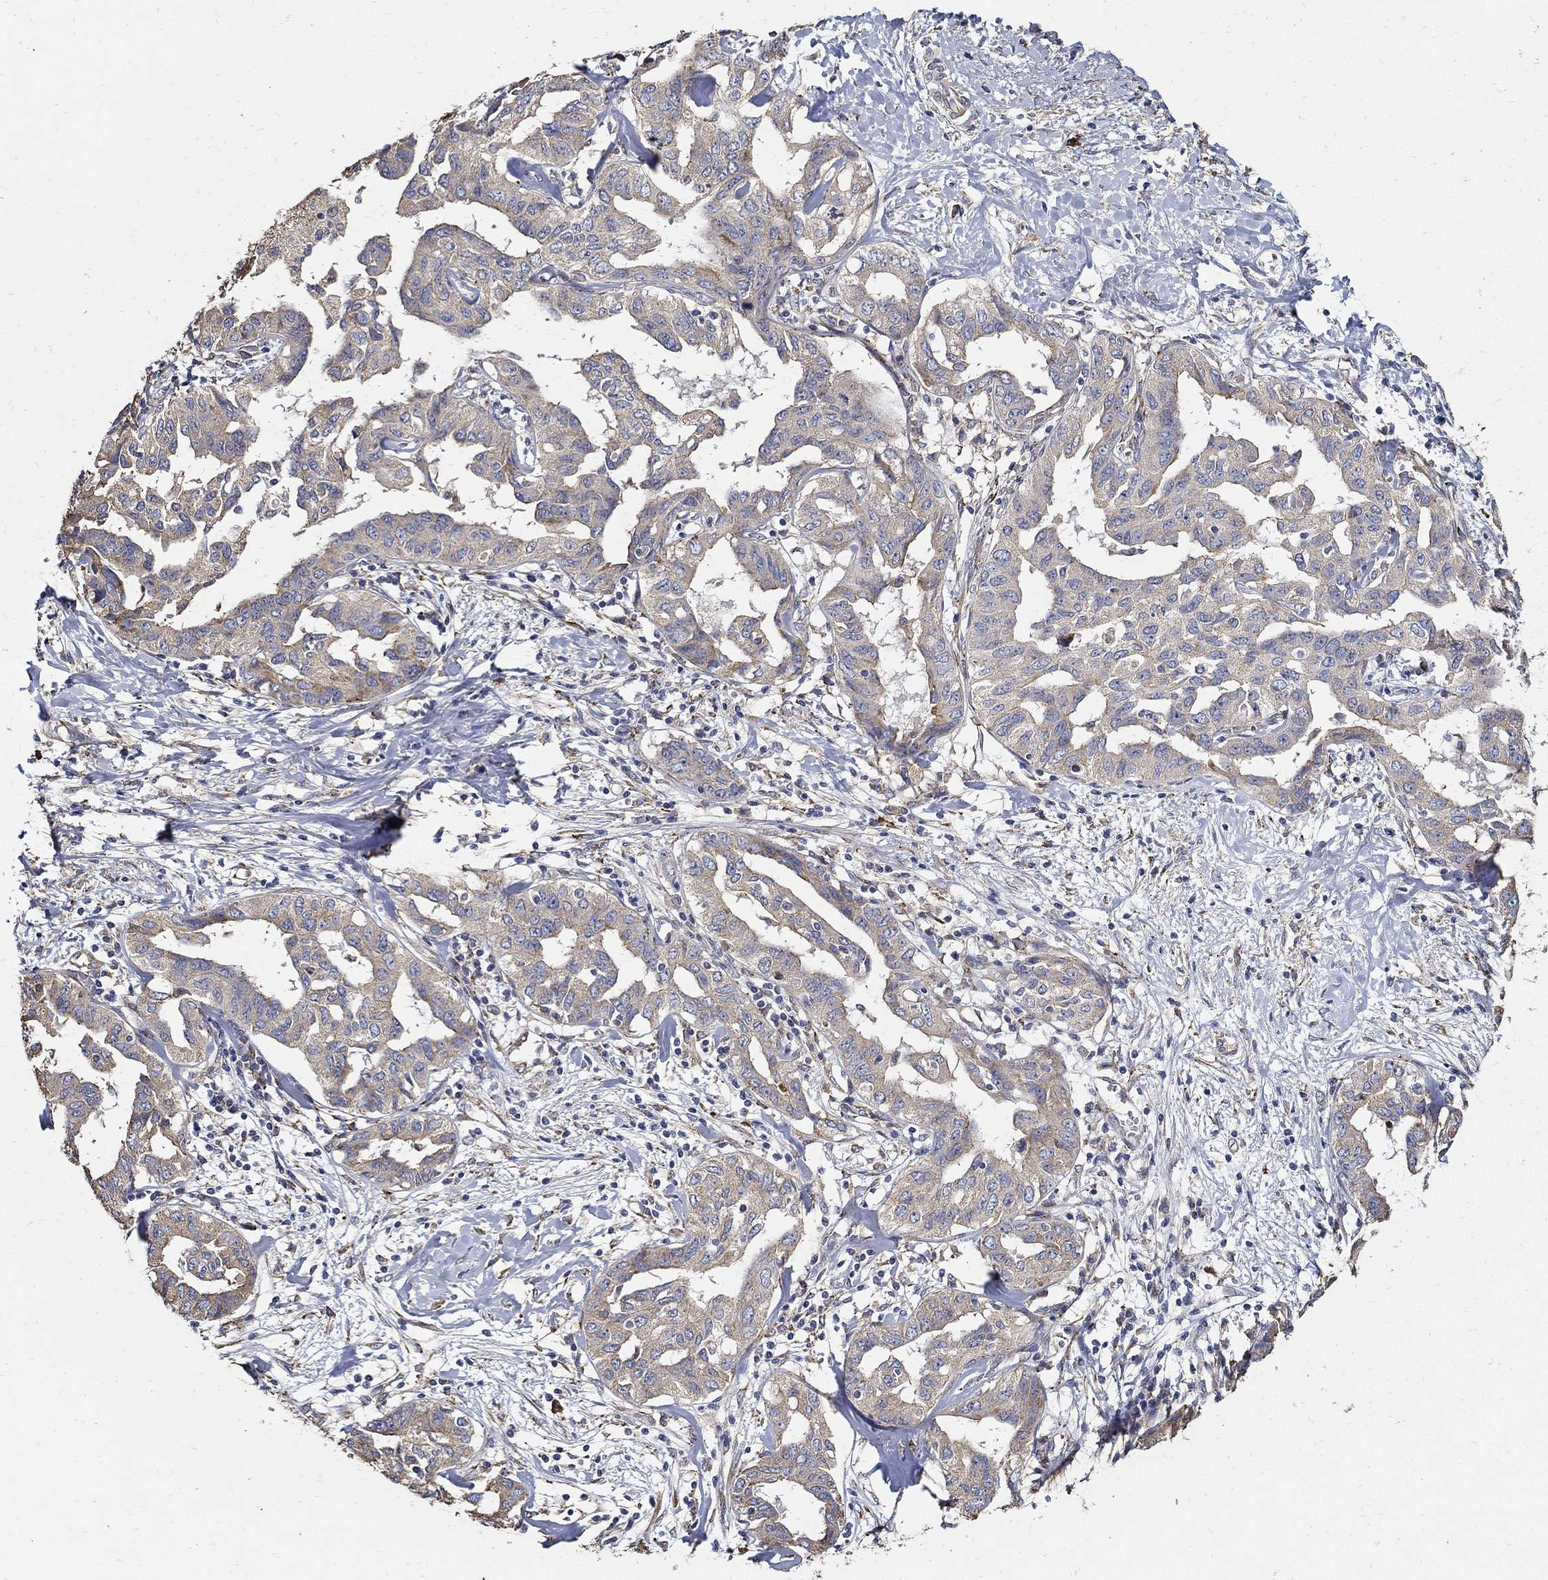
{"staining": {"intensity": "weak", "quantity": "25%-75%", "location": "cytoplasmic/membranous"}, "tissue": "liver cancer", "cell_type": "Tumor cells", "image_type": "cancer", "snomed": [{"axis": "morphology", "description": "Cholangiocarcinoma"}, {"axis": "topography", "description": "Liver"}], "caption": "Immunohistochemistry (IHC) of human liver cancer (cholangiocarcinoma) exhibits low levels of weak cytoplasmic/membranous positivity in approximately 25%-75% of tumor cells.", "gene": "EMILIN3", "patient": {"sex": "male", "age": 59}}